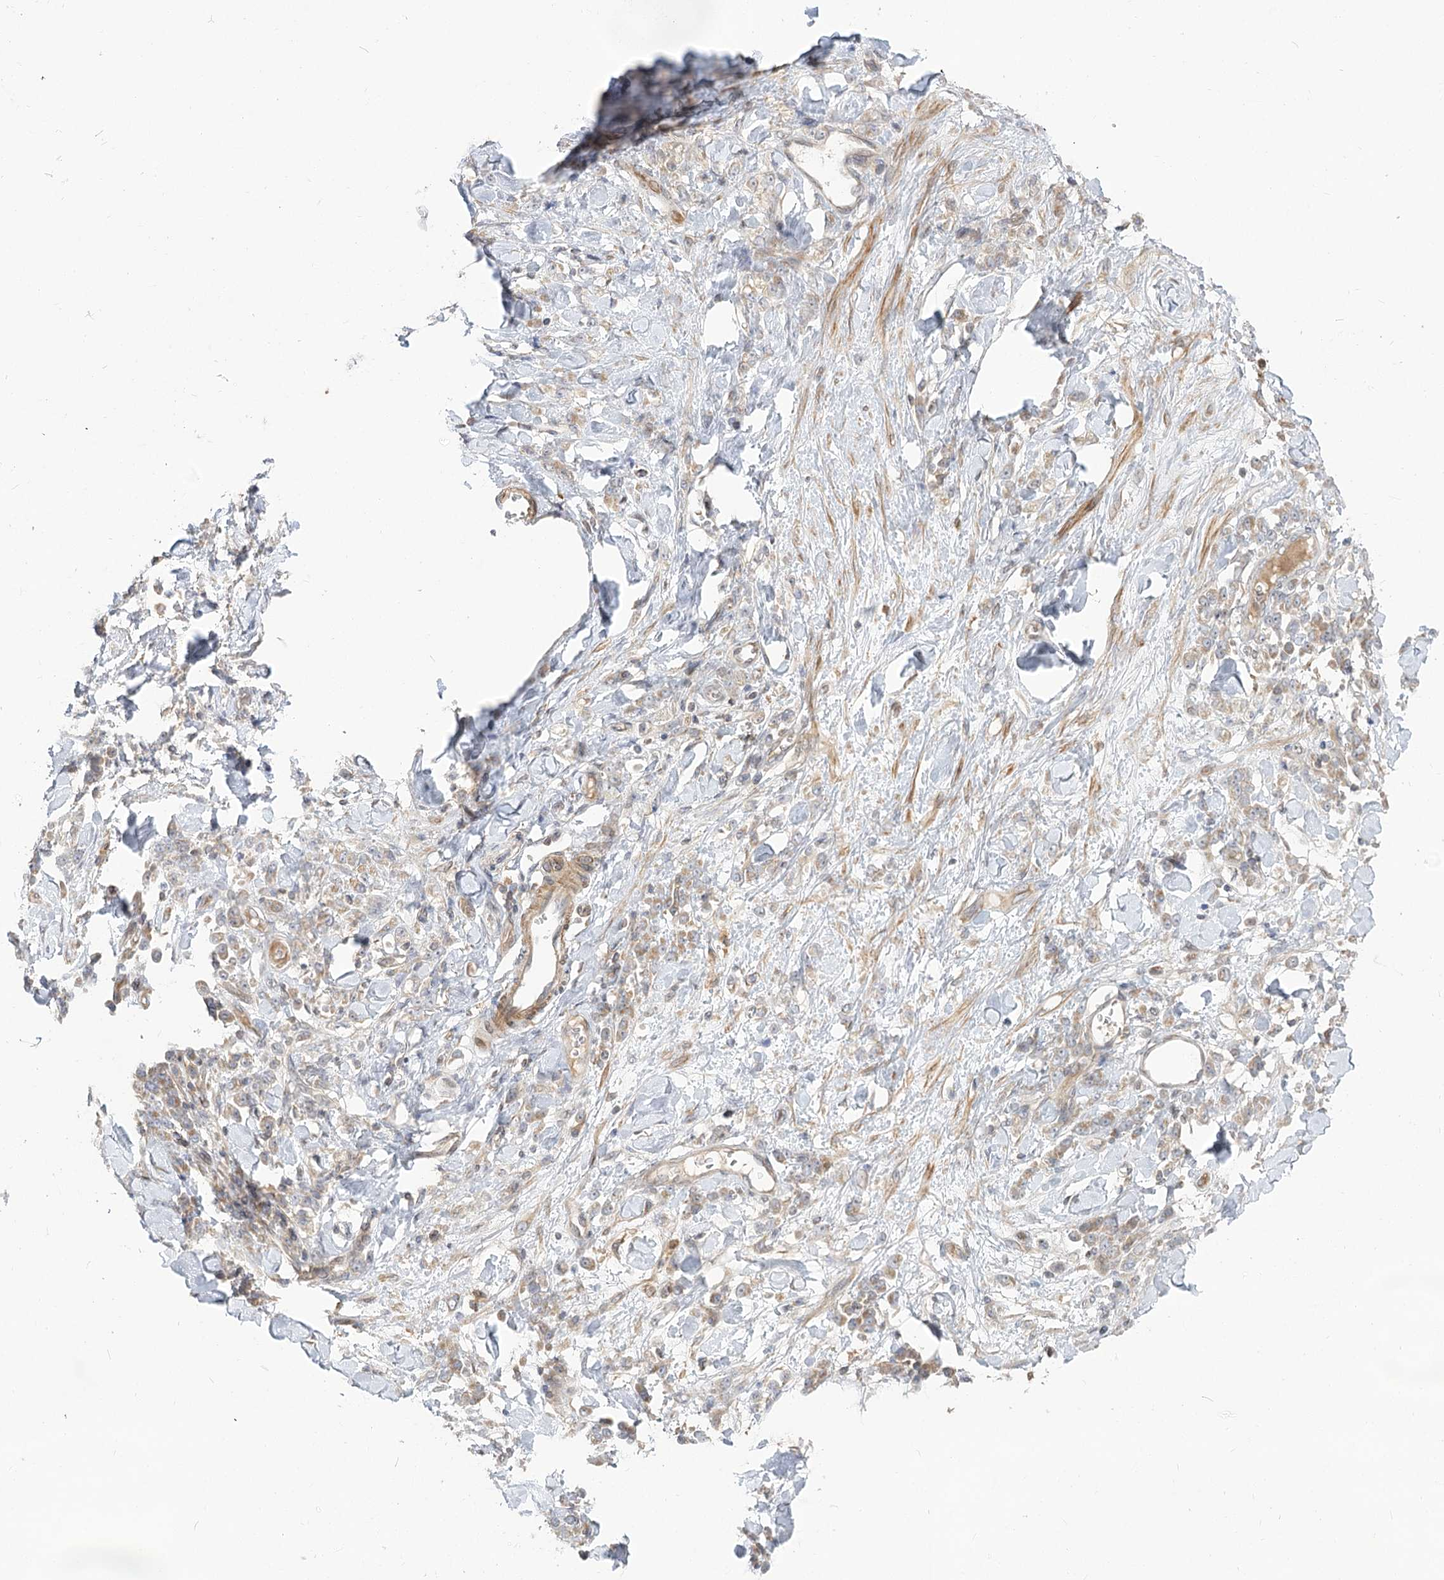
{"staining": {"intensity": "weak", "quantity": "25%-75%", "location": "cytoplasmic/membranous"}, "tissue": "stomach cancer", "cell_type": "Tumor cells", "image_type": "cancer", "snomed": [{"axis": "morphology", "description": "Normal tissue, NOS"}, {"axis": "morphology", "description": "Adenocarcinoma, NOS"}, {"axis": "topography", "description": "Stomach"}], "caption": "A high-resolution micrograph shows immunohistochemistry (IHC) staining of stomach adenocarcinoma, which reveals weak cytoplasmic/membranous positivity in about 25%-75% of tumor cells. (DAB IHC with brightfield microscopy, high magnification).", "gene": "MTMR3", "patient": {"sex": "male", "age": 82}}